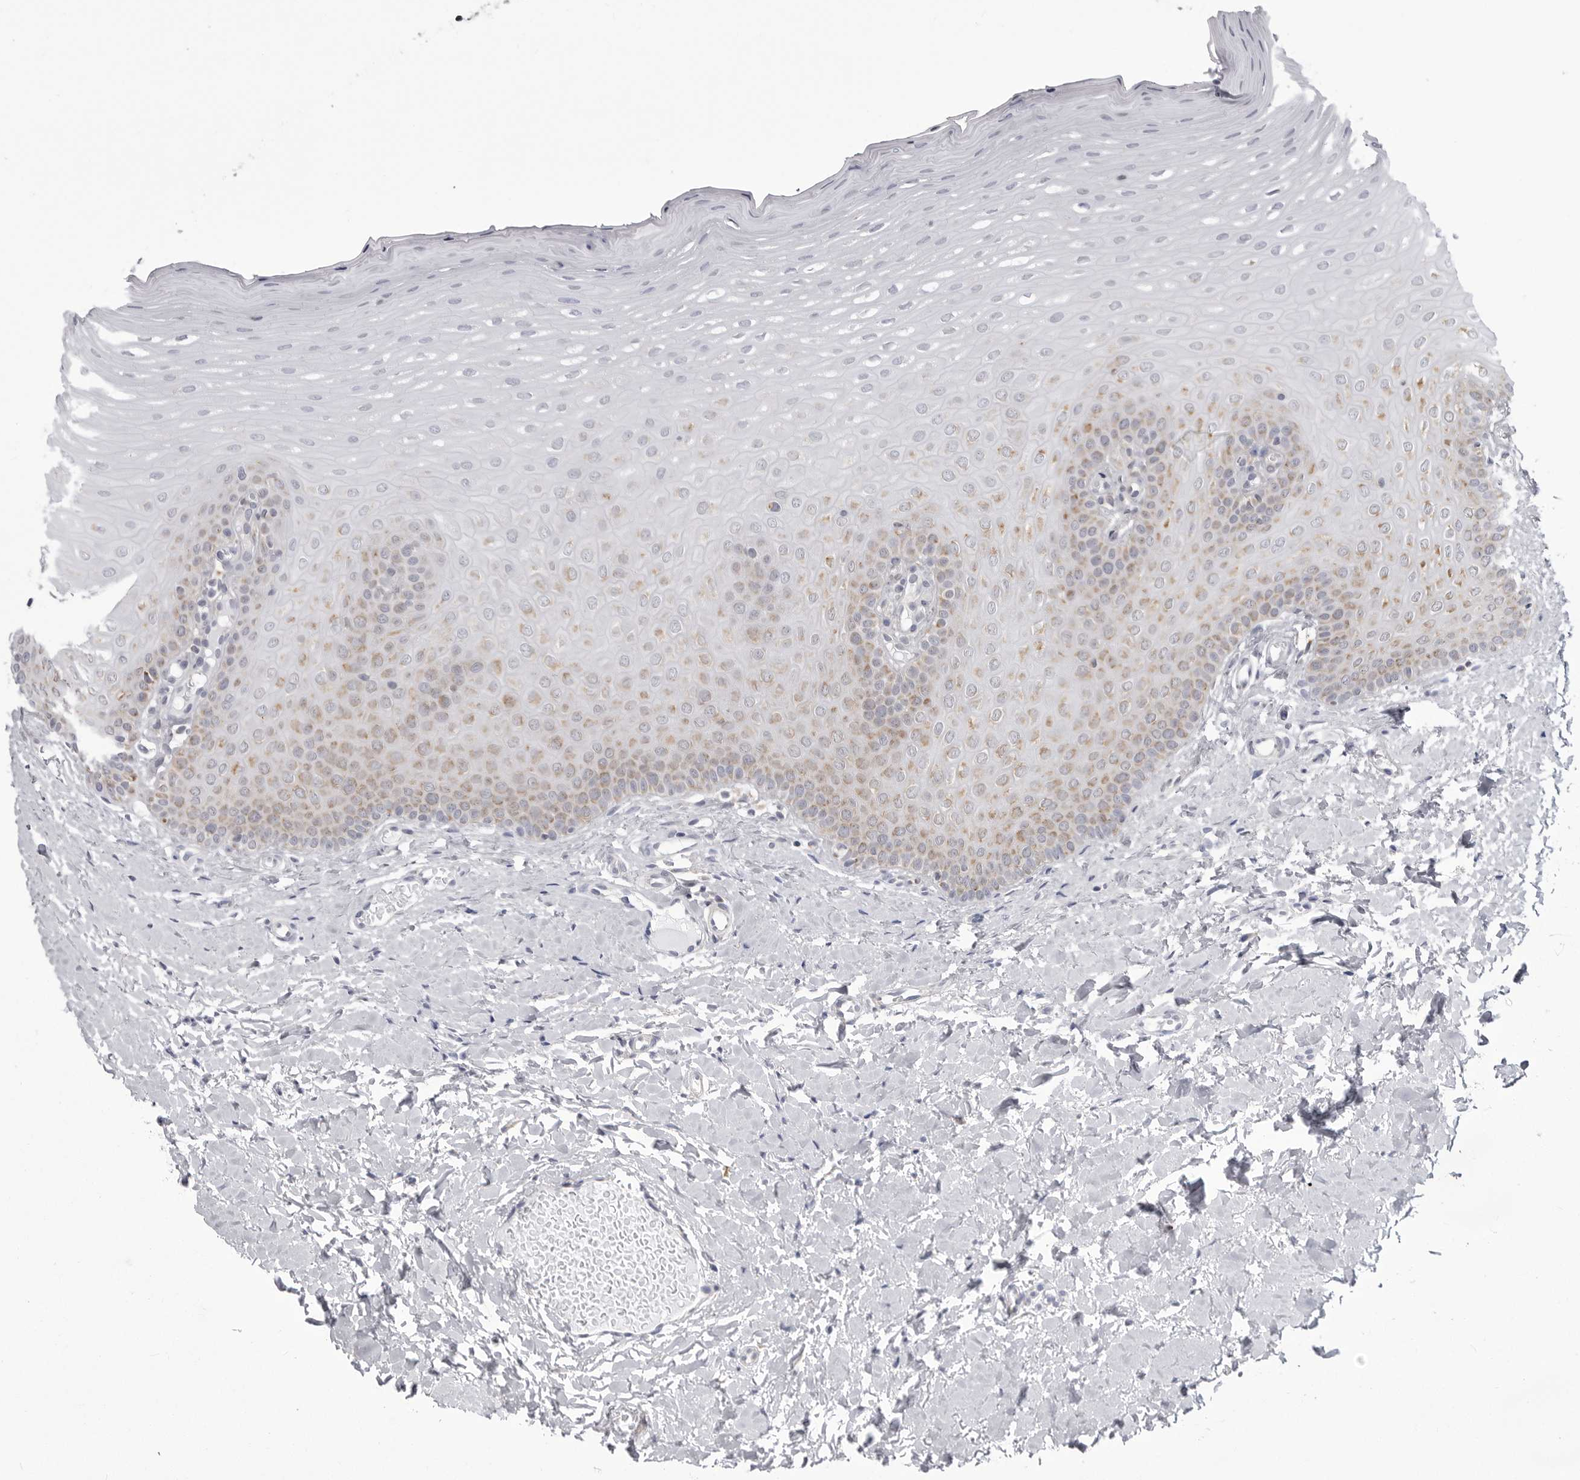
{"staining": {"intensity": "moderate", "quantity": "25%-75%", "location": "cytoplasmic/membranous"}, "tissue": "oral mucosa", "cell_type": "Squamous epithelial cells", "image_type": "normal", "snomed": [{"axis": "morphology", "description": "Normal tissue, NOS"}, {"axis": "topography", "description": "Oral tissue"}], "caption": "Brown immunohistochemical staining in normal oral mucosa shows moderate cytoplasmic/membranous expression in approximately 25%-75% of squamous epithelial cells.", "gene": "FH", "patient": {"sex": "female", "age": 39}}